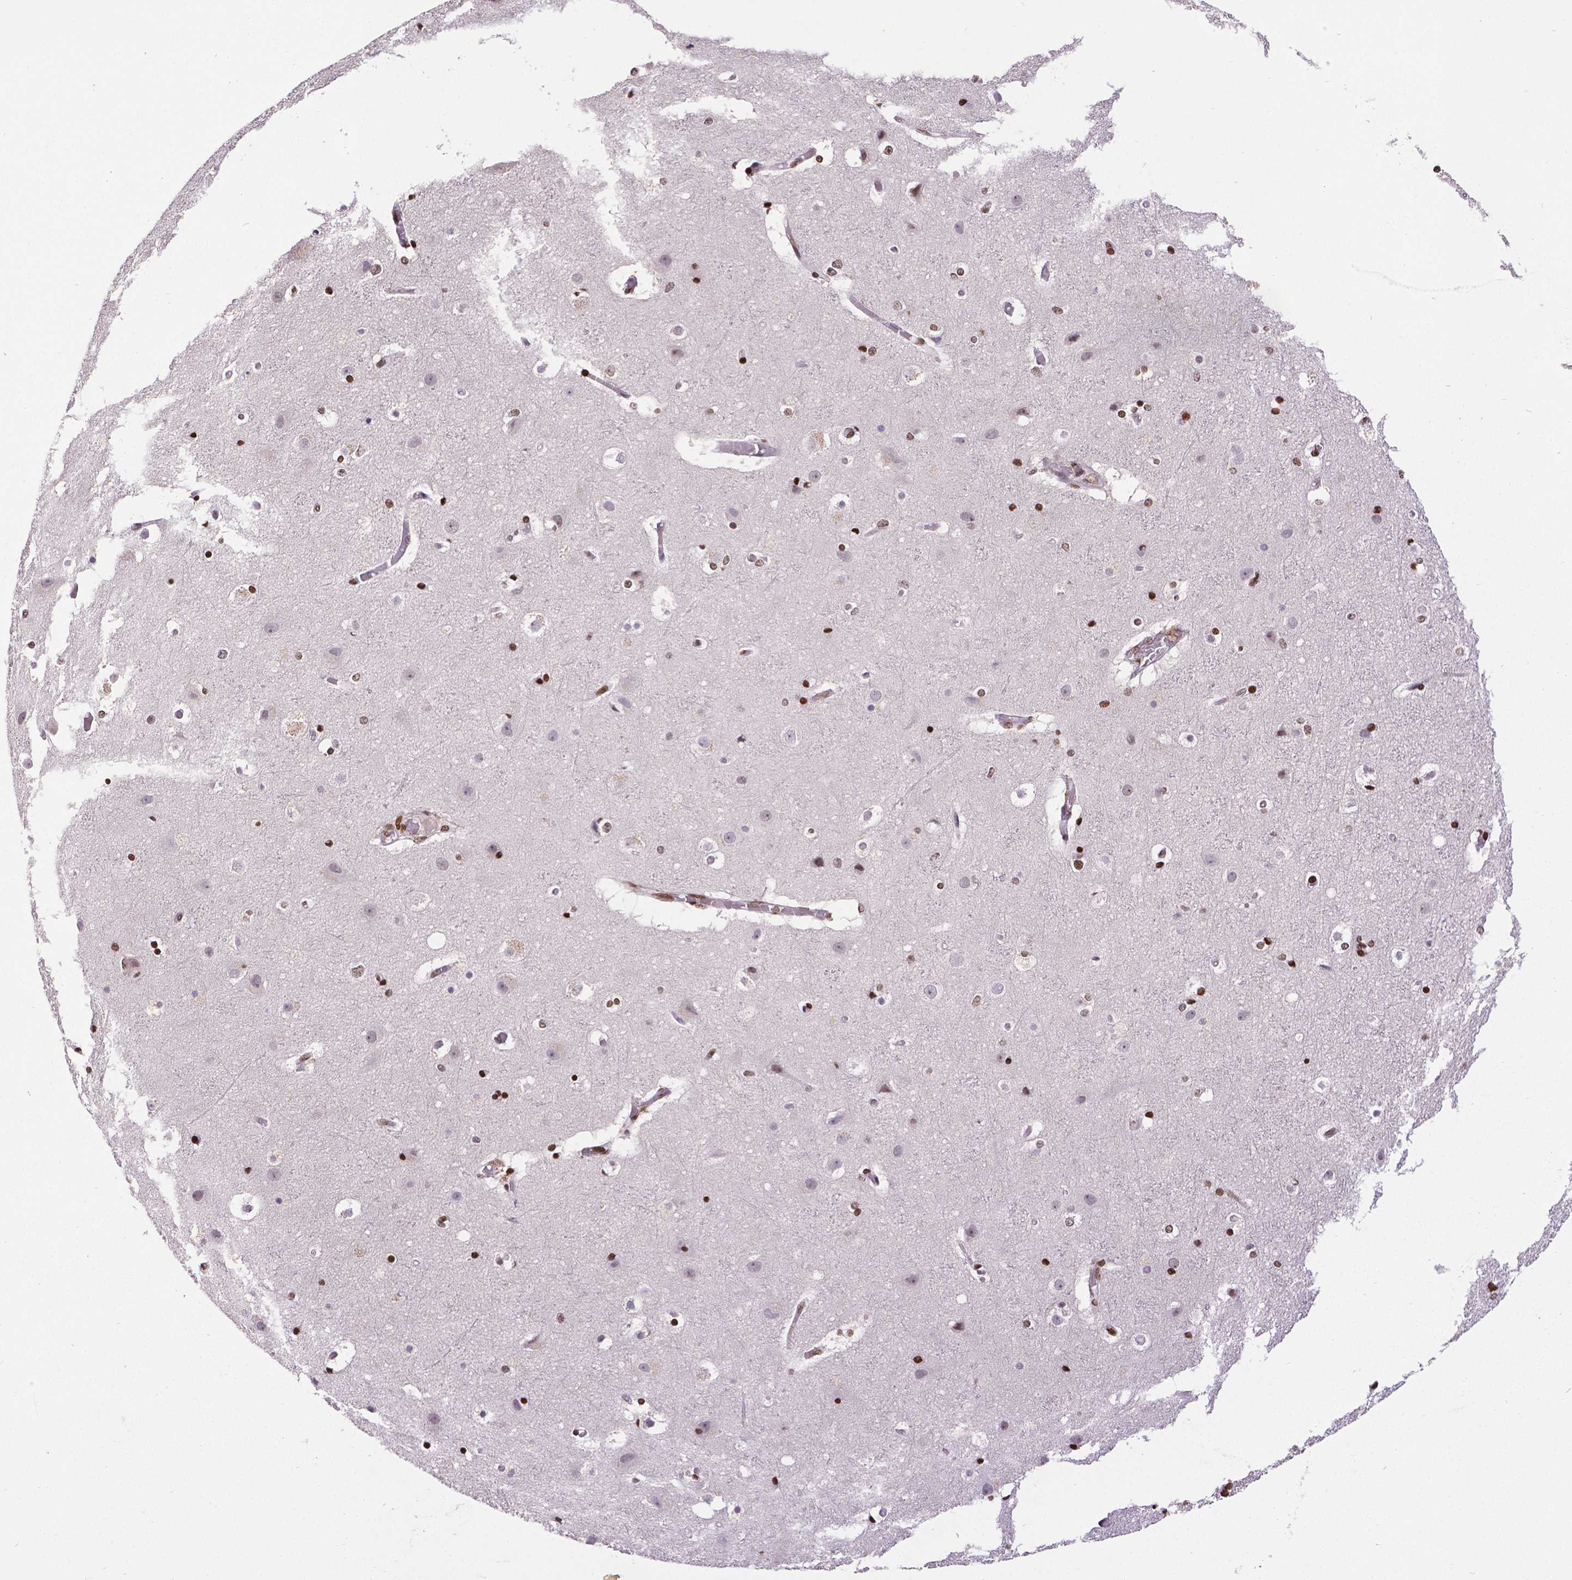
{"staining": {"intensity": "moderate", "quantity": "<25%", "location": "nuclear"}, "tissue": "cerebral cortex", "cell_type": "Endothelial cells", "image_type": "normal", "snomed": [{"axis": "morphology", "description": "Normal tissue, NOS"}, {"axis": "topography", "description": "Cerebral cortex"}], "caption": "Immunohistochemical staining of unremarkable human cerebral cortex displays low levels of moderate nuclear positivity in about <25% of endothelial cells. The staining was performed using DAB to visualize the protein expression in brown, while the nuclei were stained in blue with hematoxylin (Magnification: 20x).", "gene": "CTCF", "patient": {"sex": "female", "age": 52}}